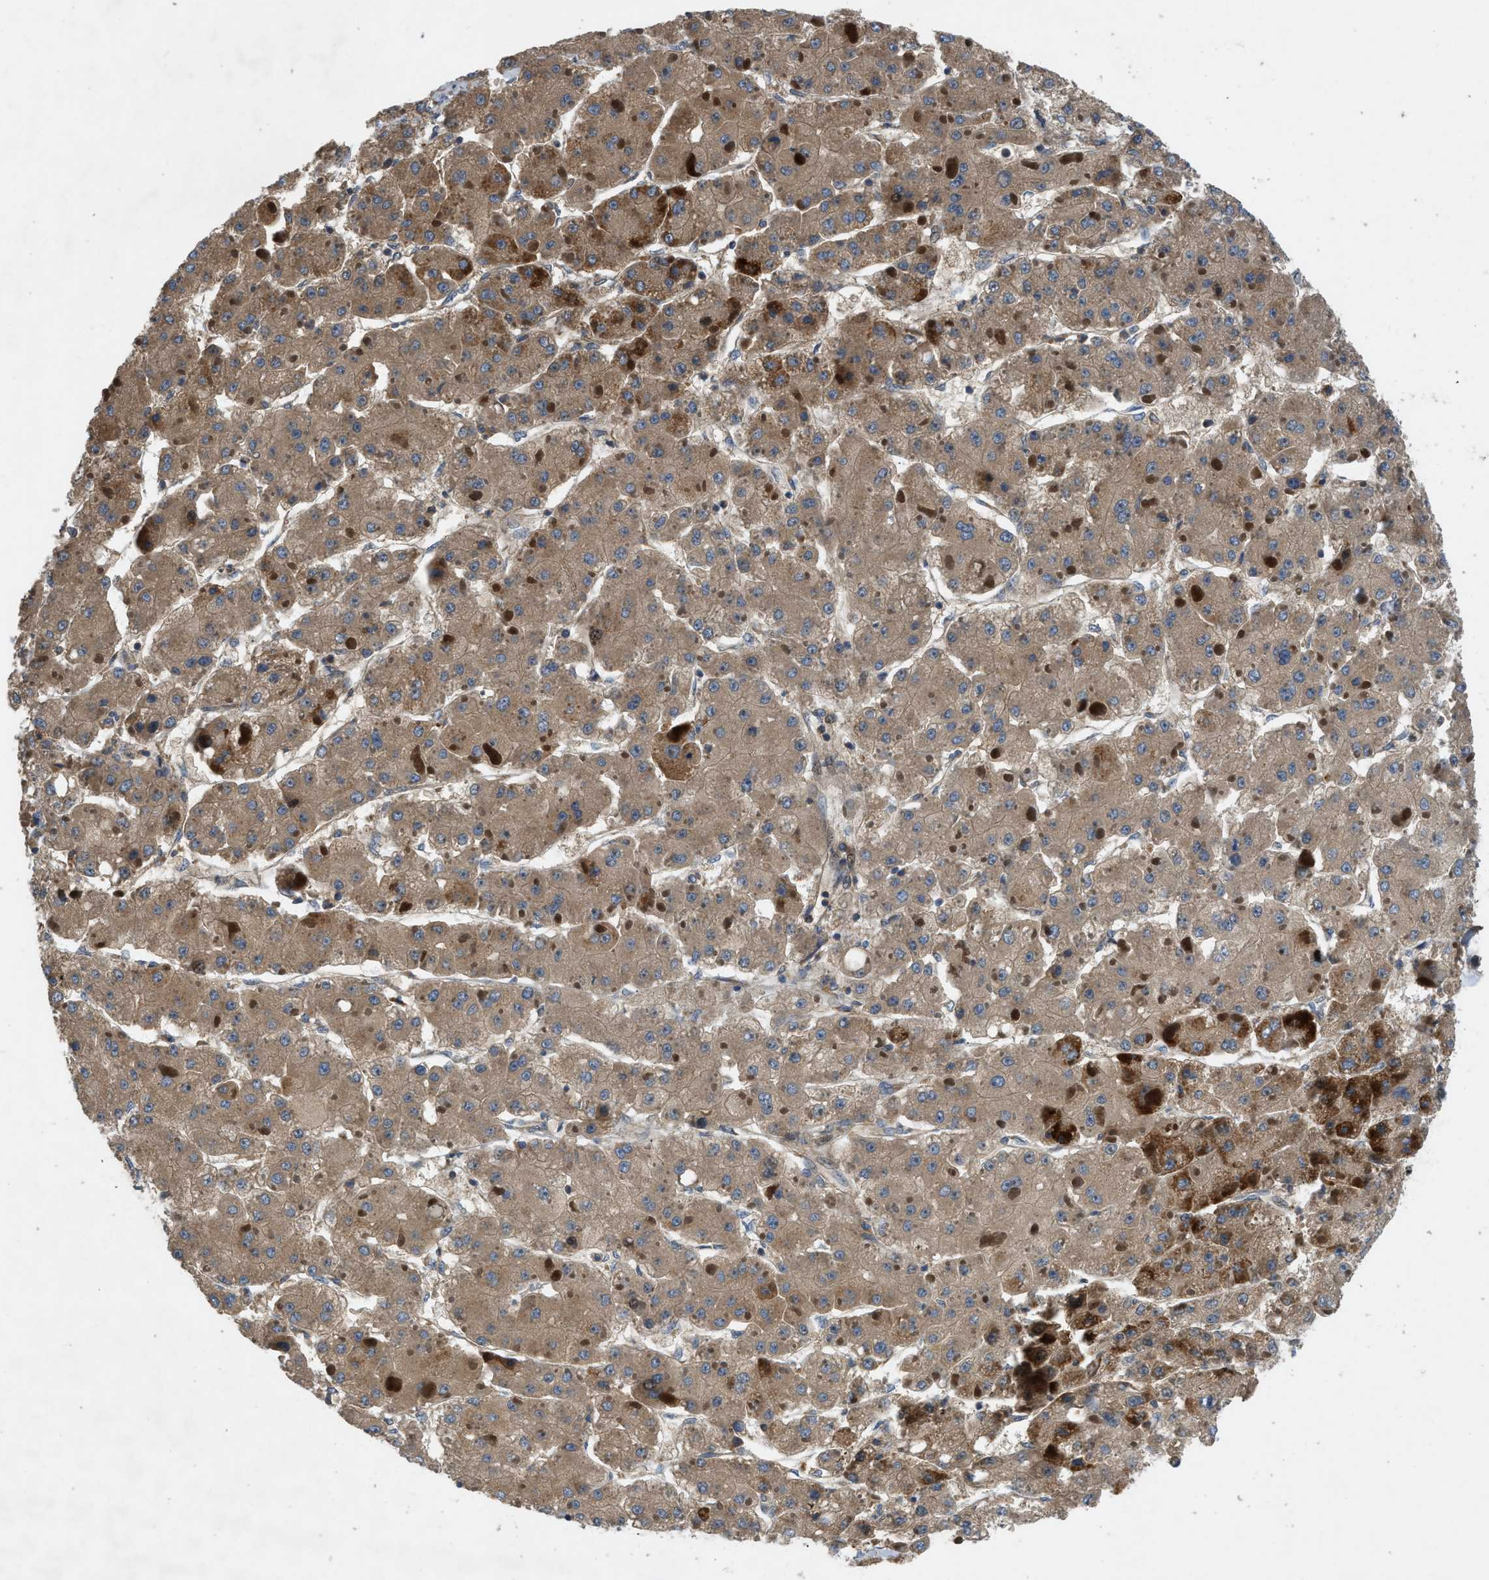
{"staining": {"intensity": "moderate", "quantity": ">75%", "location": "cytoplasmic/membranous"}, "tissue": "liver cancer", "cell_type": "Tumor cells", "image_type": "cancer", "snomed": [{"axis": "morphology", "description": "Carcinoma, Hepatocellular, NOS"}, {"axis": "topography", "description": "Liver"}], "caption": "The immunohistochemical stain labels moderate cytoplasmic/membranous staining in tumor cells of liver cancer tissue.", "gene": "CNNM3", "patient": {"sex": "female", "age": 73}}